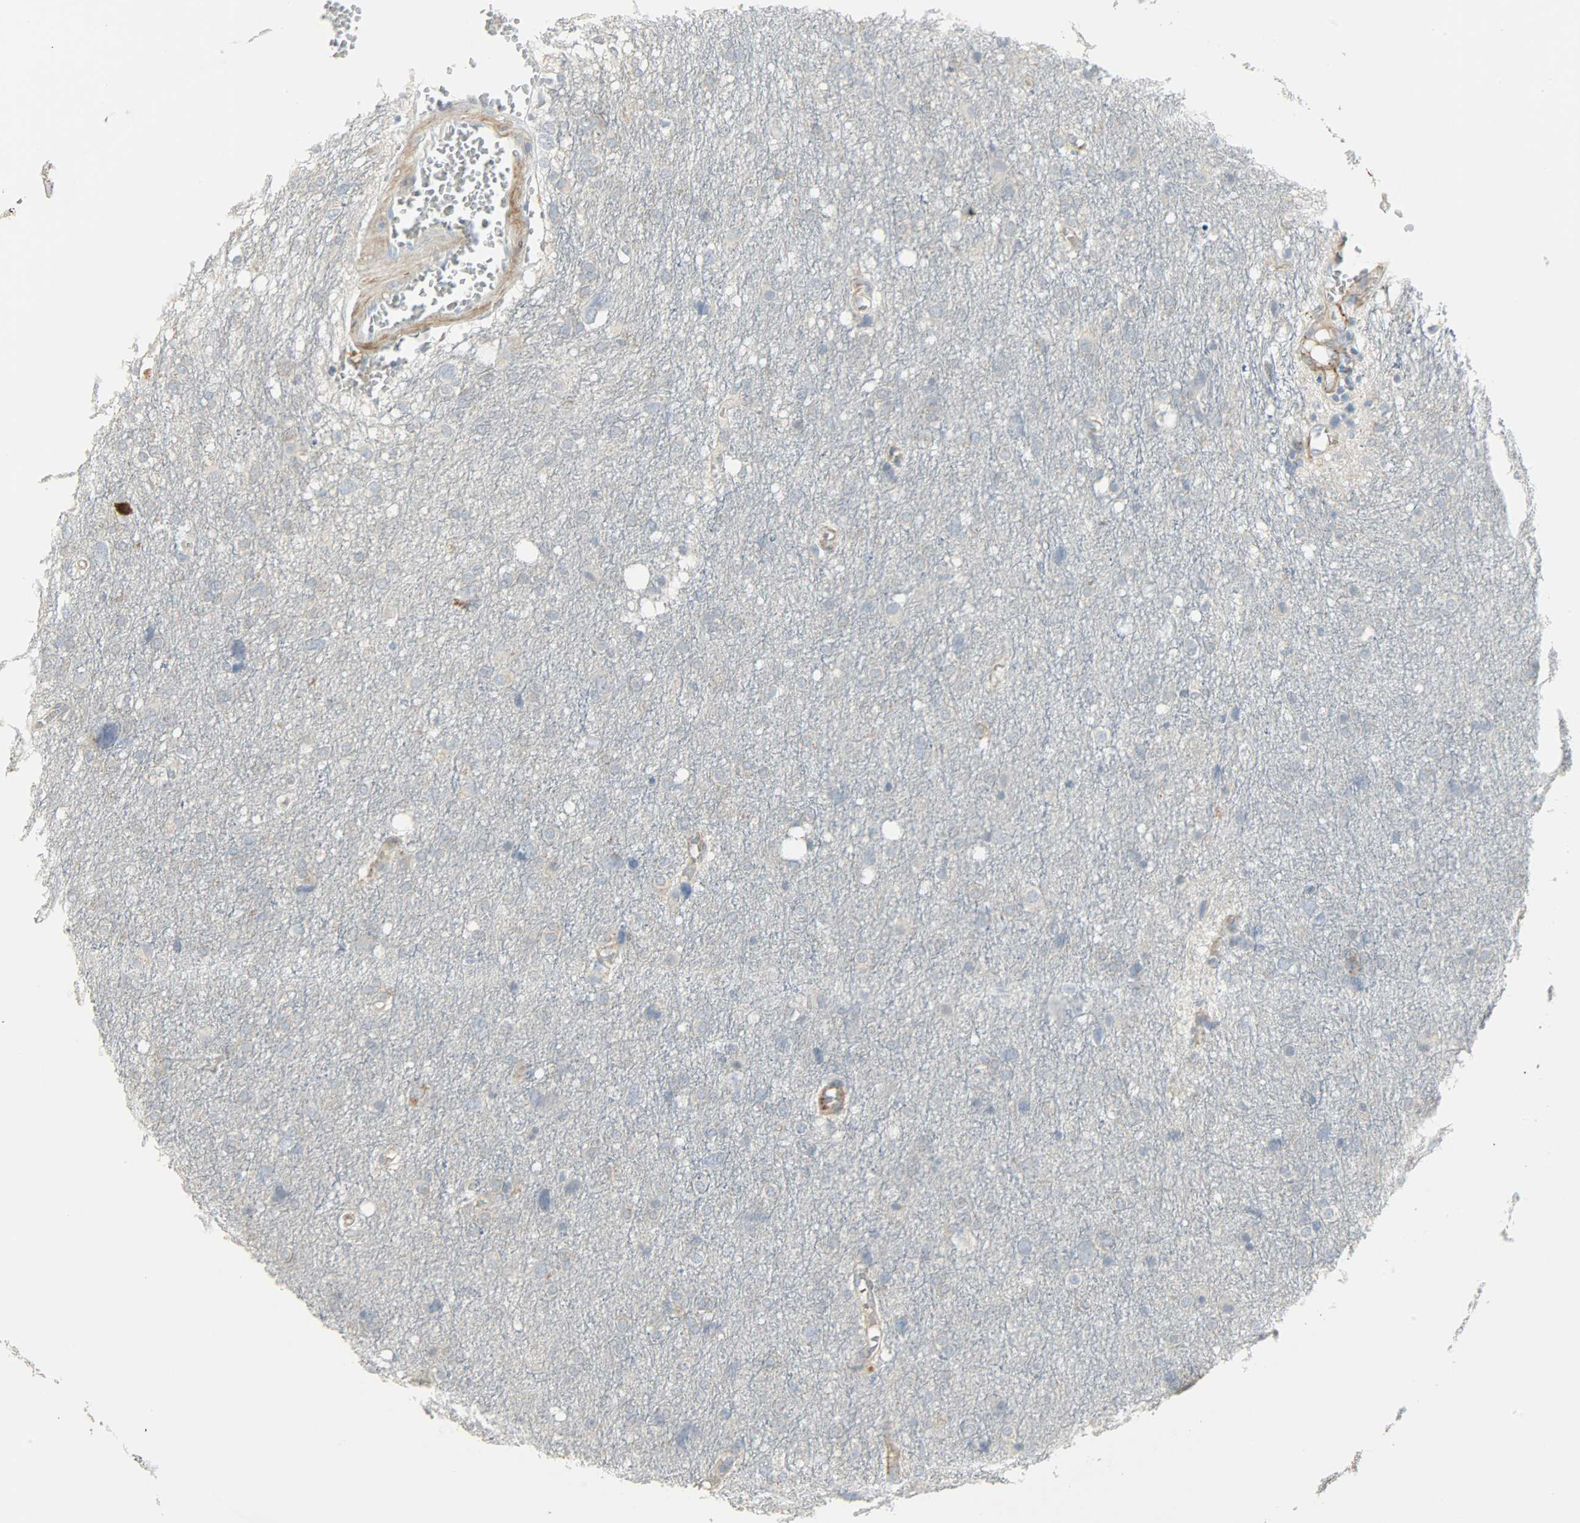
{"staining": {"intensity": "negative", "quantity": "none", "location": "none"}, "tissue": "glioma", "cell_type": "Tumor cells", "image_type": "cancer", "snomed": [{"axis": "morphology", "description": "Glioma, malignant, High grade"}, {"axis": "topography", "description": "Brain"}], "caption": "This is an IHC histopathology image of human malignant glioma (high-grade). There is no expression in tumor cells.", "gene": "ENPEP", "patient": {"sex": "female", "age": 59}}